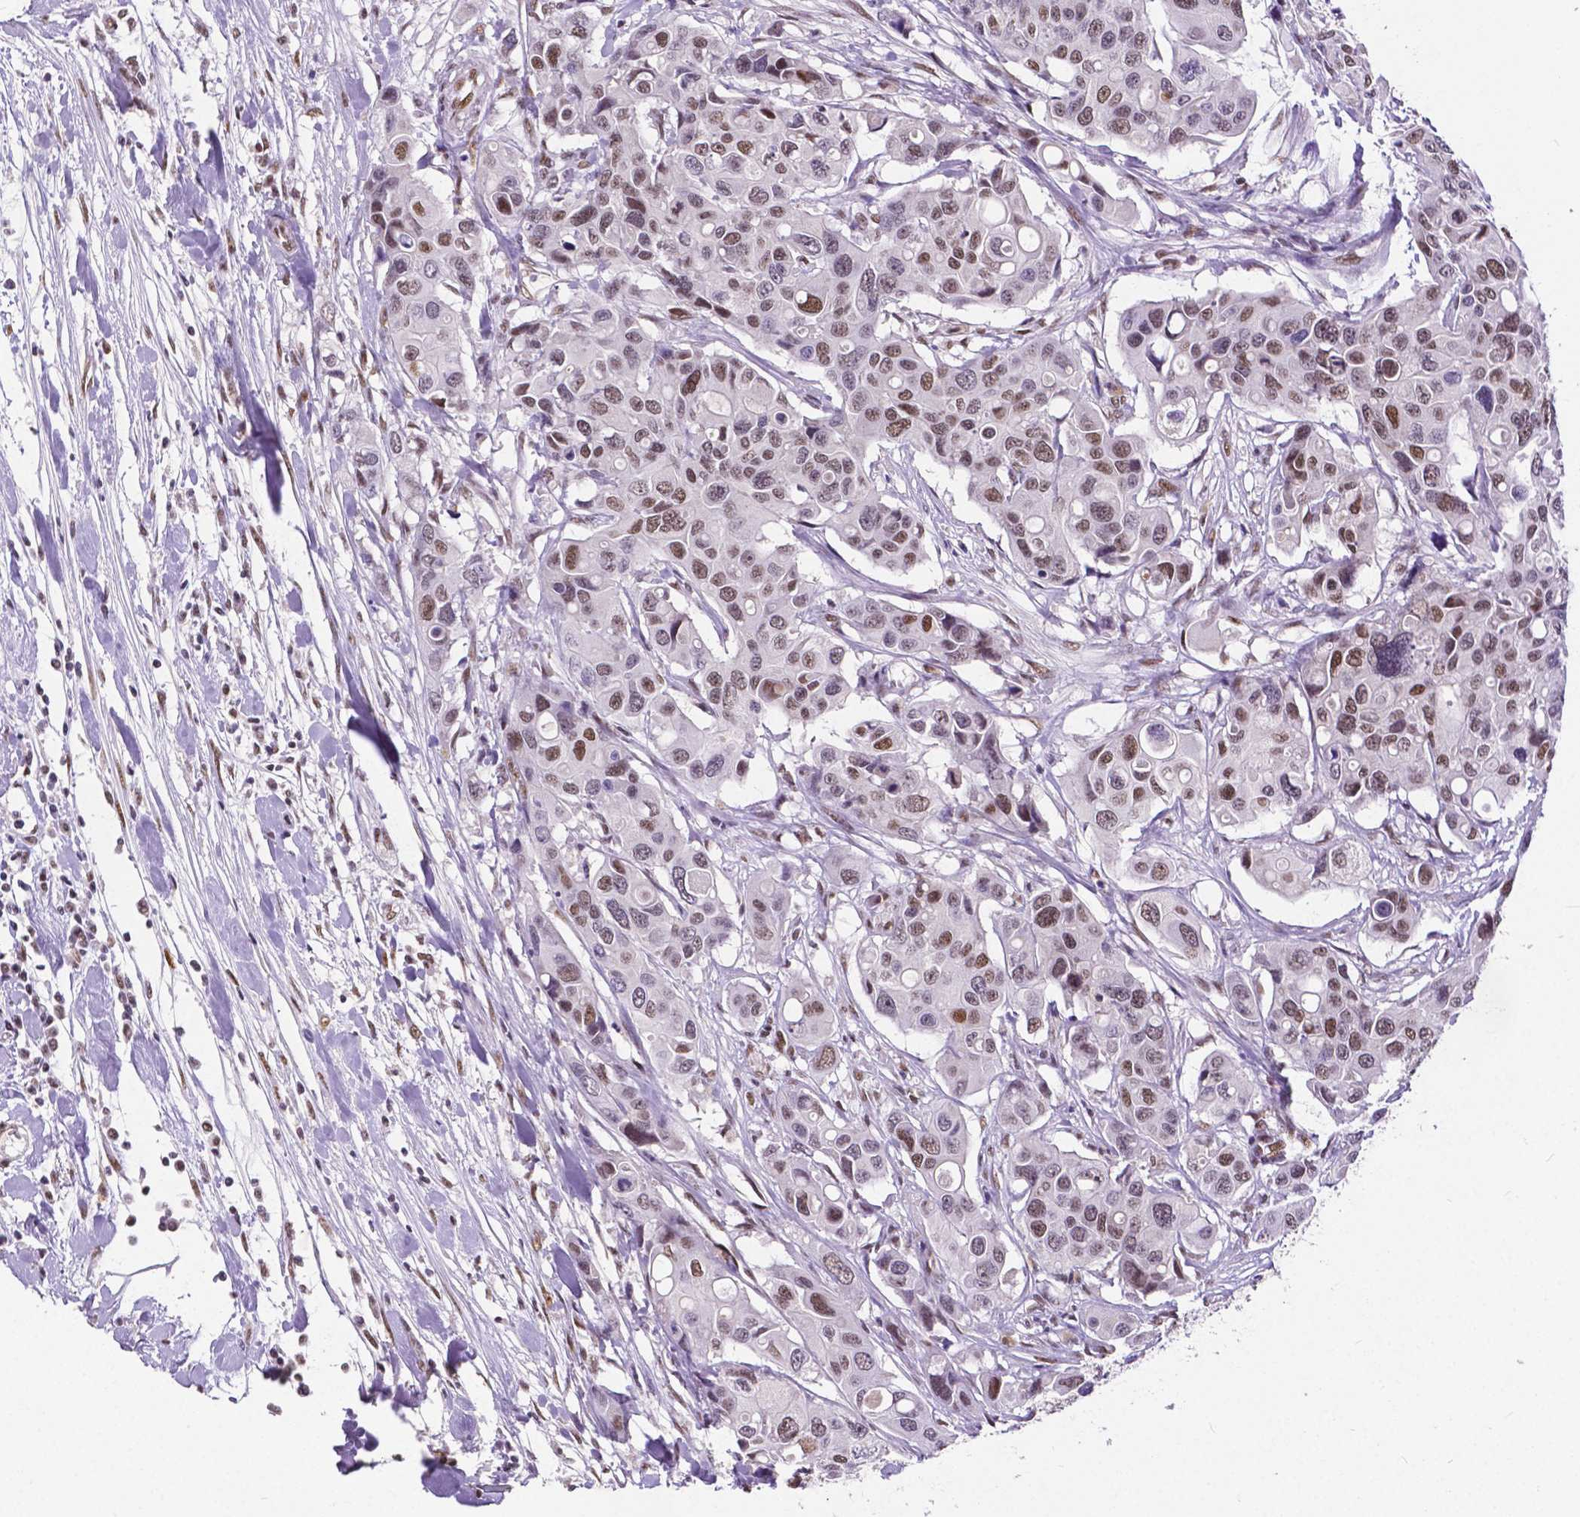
{"staining": {"intensity": "moderate", "quantity": ">75%", "location": "nuclear"}, "tissue": "colorectal cancer", "cell_type": "Tumor cells", "image_type": "cancer", "snomed": [{"axis": "morphology", "description": "Adenocarcinoma, NOS"}, {"axis": "topography", "description": "Colon"}], "caption": "Adenocarcinoma (colorectal) stained for a protein (brown) demonstrates moderate nuclear positive positivity in about >75% of tumor cells.", "gene": "ATRX", "patient": {"sex": "male", "age": 77}}